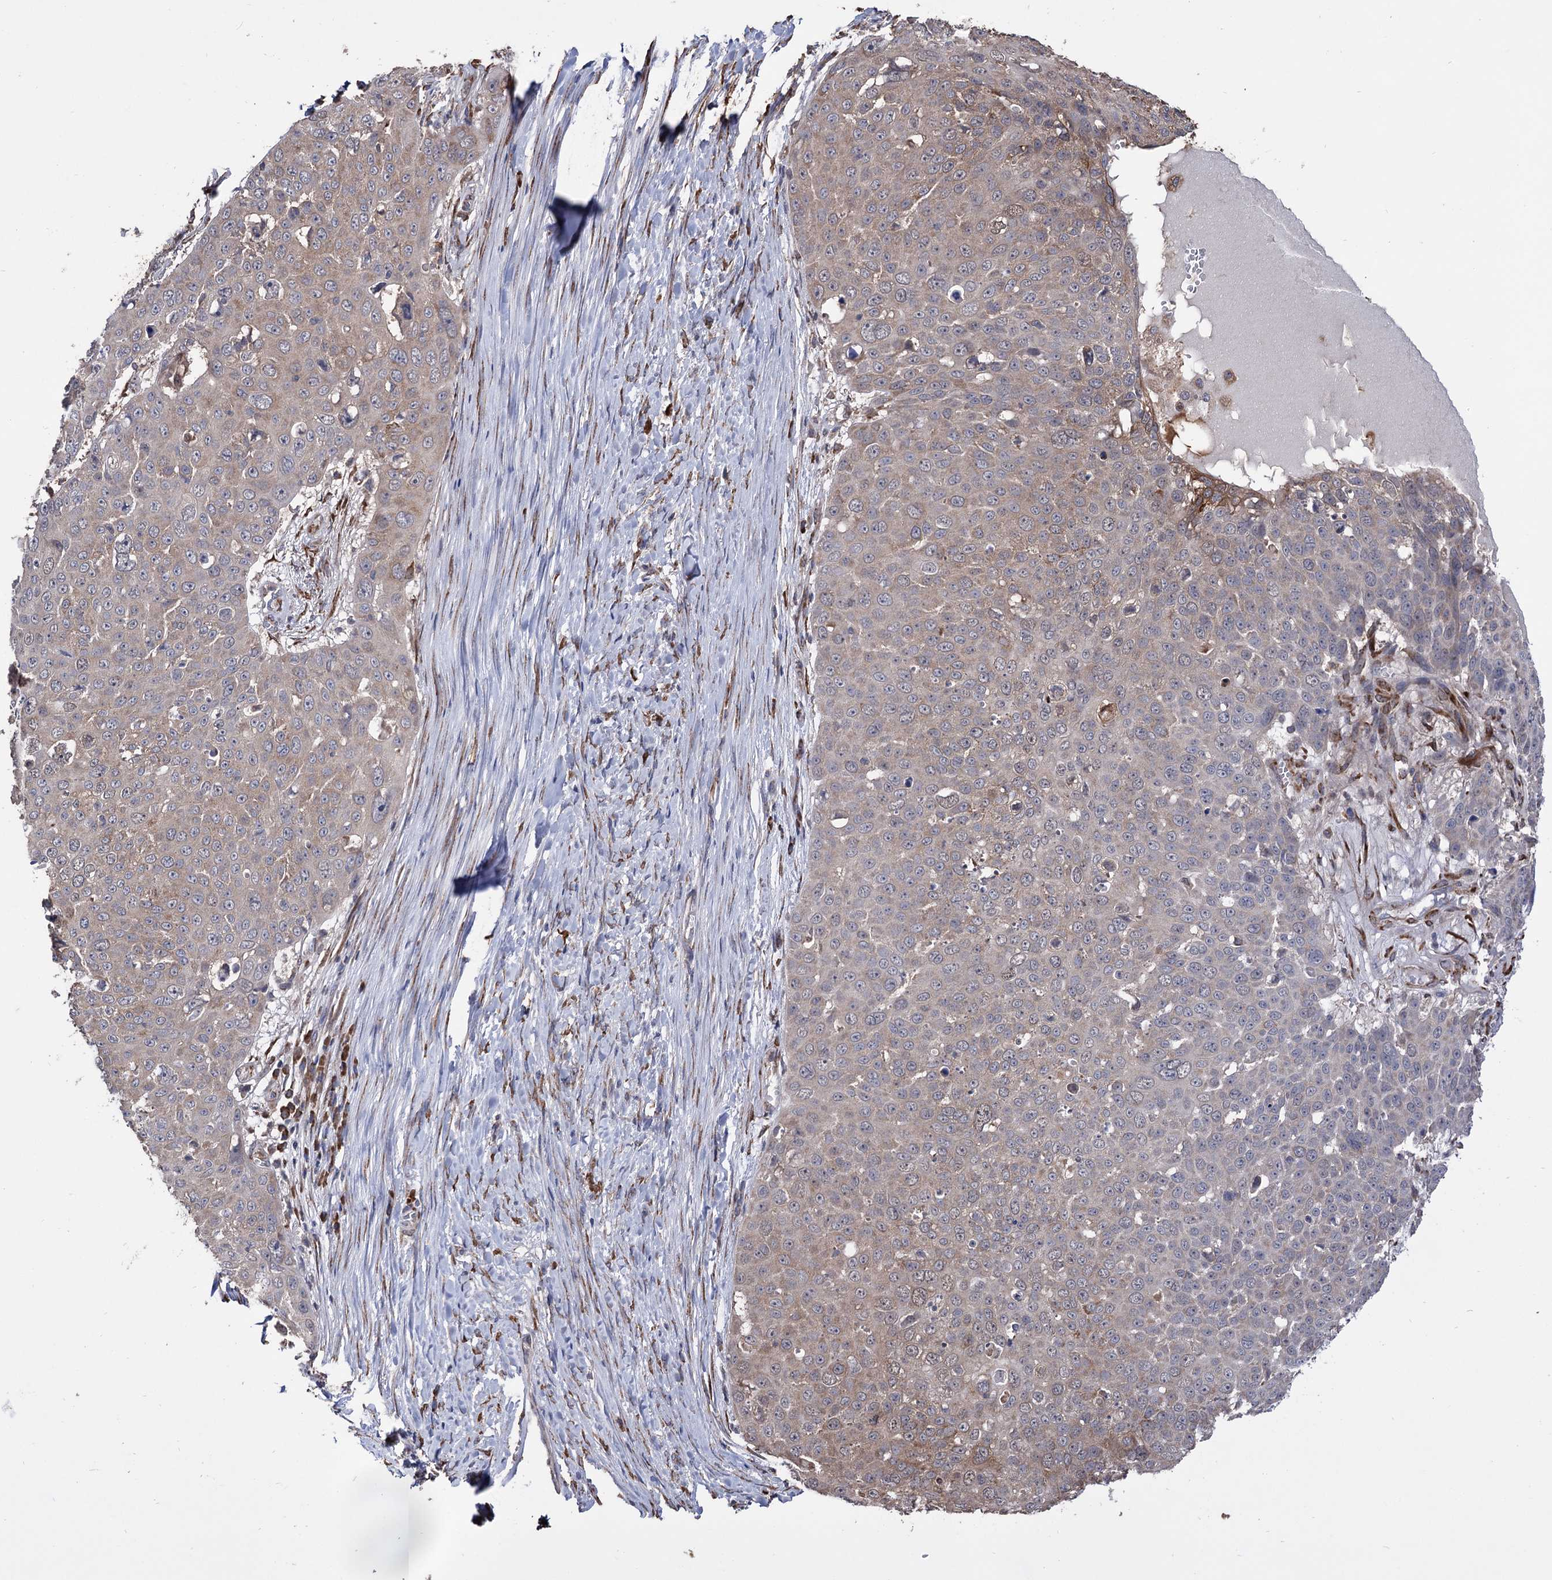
{"staining": {"intensity": "weak", "quantity": "25%-75%", "location": "cytoplasmic/membranous"}, "tissue": "skin cancer", "cell_type": "Tumor cells", "image_type": "cancer", "snomed": [{"axis": "morphology", "description": "Squamous cell carcinoma, NOS"}, {"axis": "topography", "description": "Skin"}], "caption": "Immunohistochemistry micrograph of human squamous cell carcinoma (skin) stained for a protein (brown), which demonstrates low levels of weak cytoplasmic/membranous positivity in about 25%-75% of tumor cells.", "gene": "CDAN1", "patient": {"sex": "male", "age": 71}}